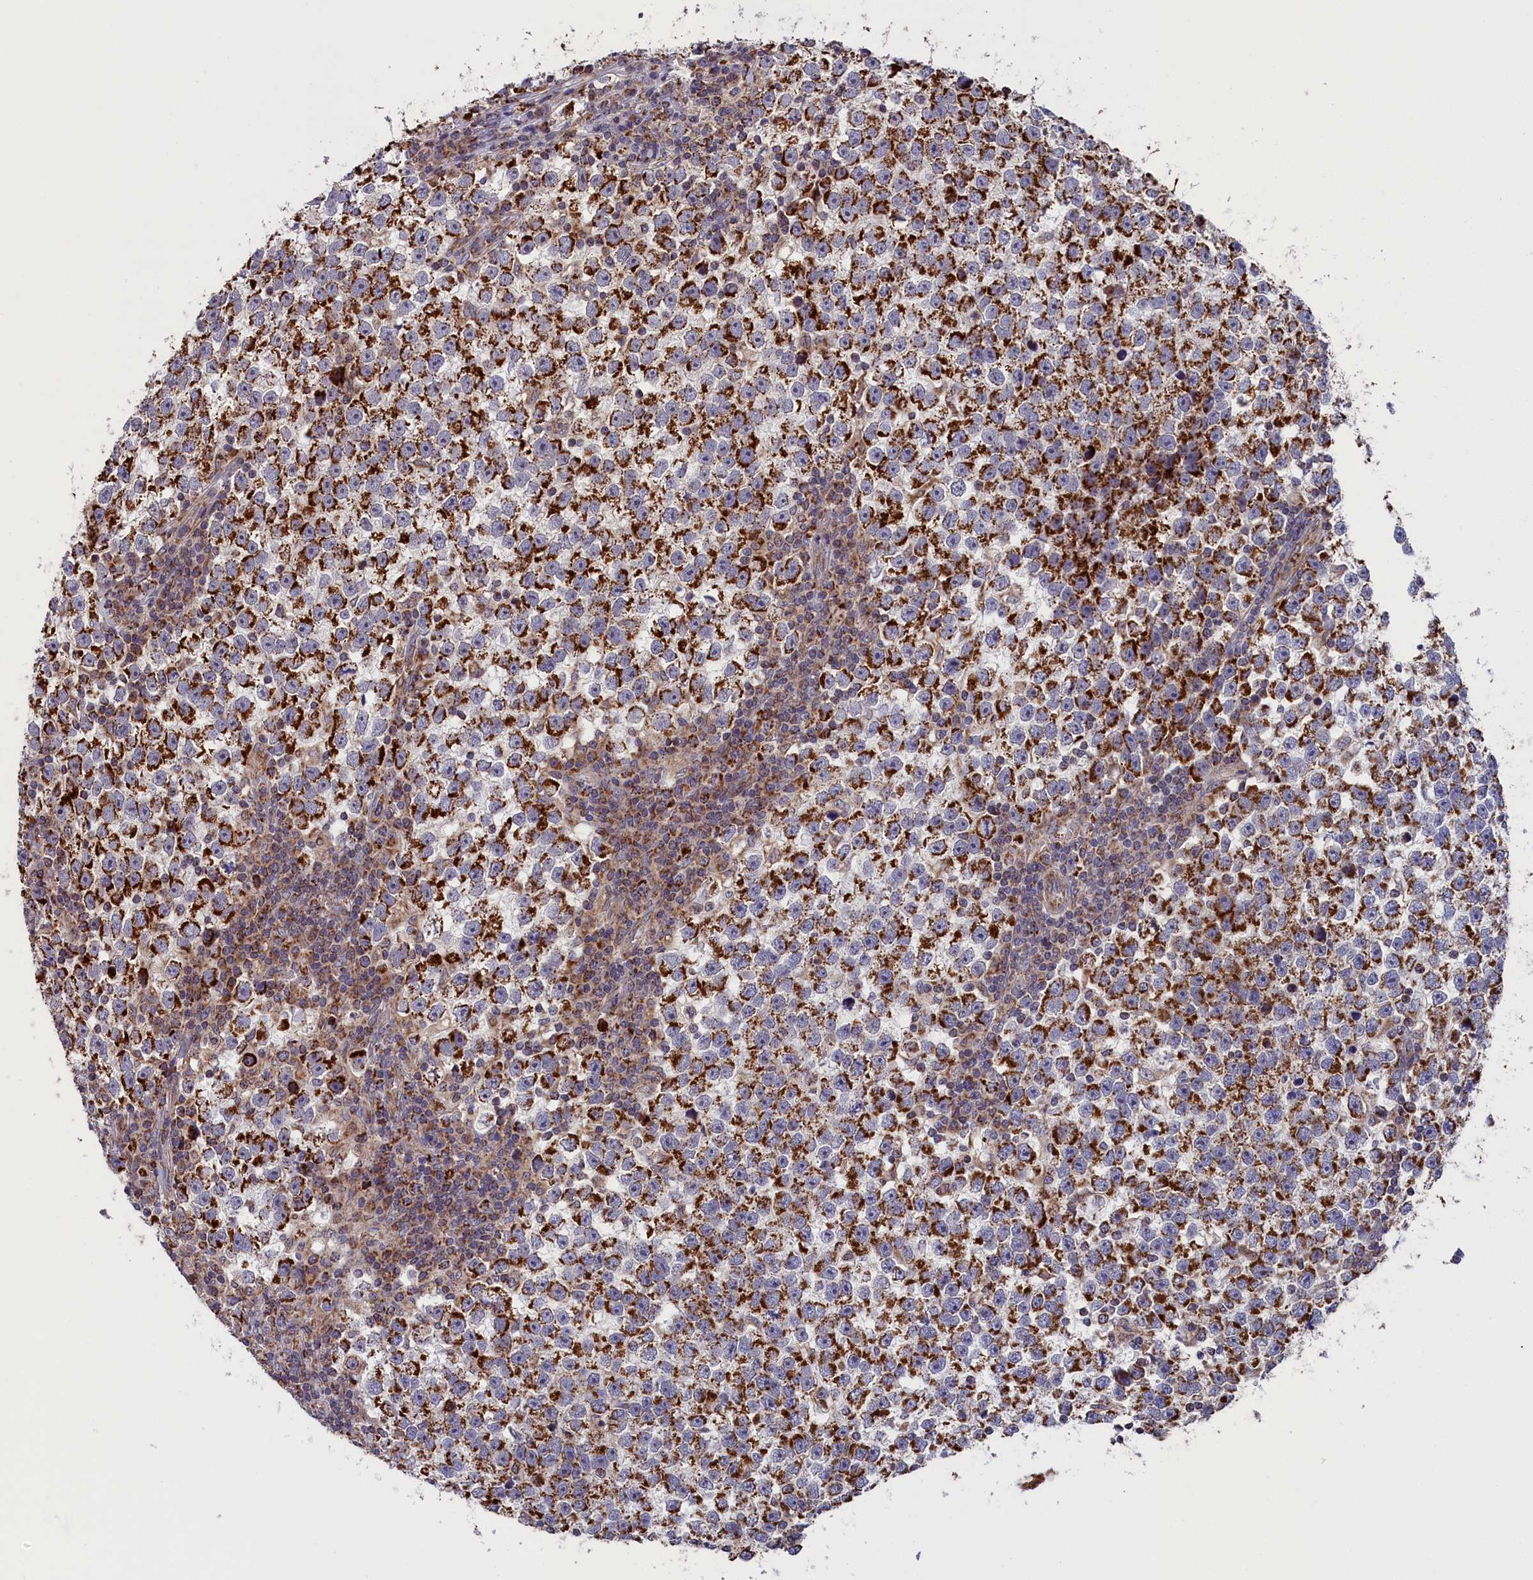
{"staining": {"intensity": "strong", "quantity": ">75%", "location": "cytoplasmic/membranous"}, "tissue": "testis cancer", "cell_type": "Tumor cells", "image_type": "cancer", "snomed": [{"axis": "morphology", "description": "Normal tissue, NOS"}, {"axis": "morphology", "description": "Seminoma, NOS"}, {"axis": "topography", "description": "Testis"}], "caption": "Immunohistochemistry (IHC) histopathology image of human testis cancer (seminoma) stained for a protein (brown), which shows high levels of strong cytoplasmic/membranous staining in approximately >75% of tumor cells.", "gene": "TIMM44", "patient": {"sex": "male", "age": 43}}